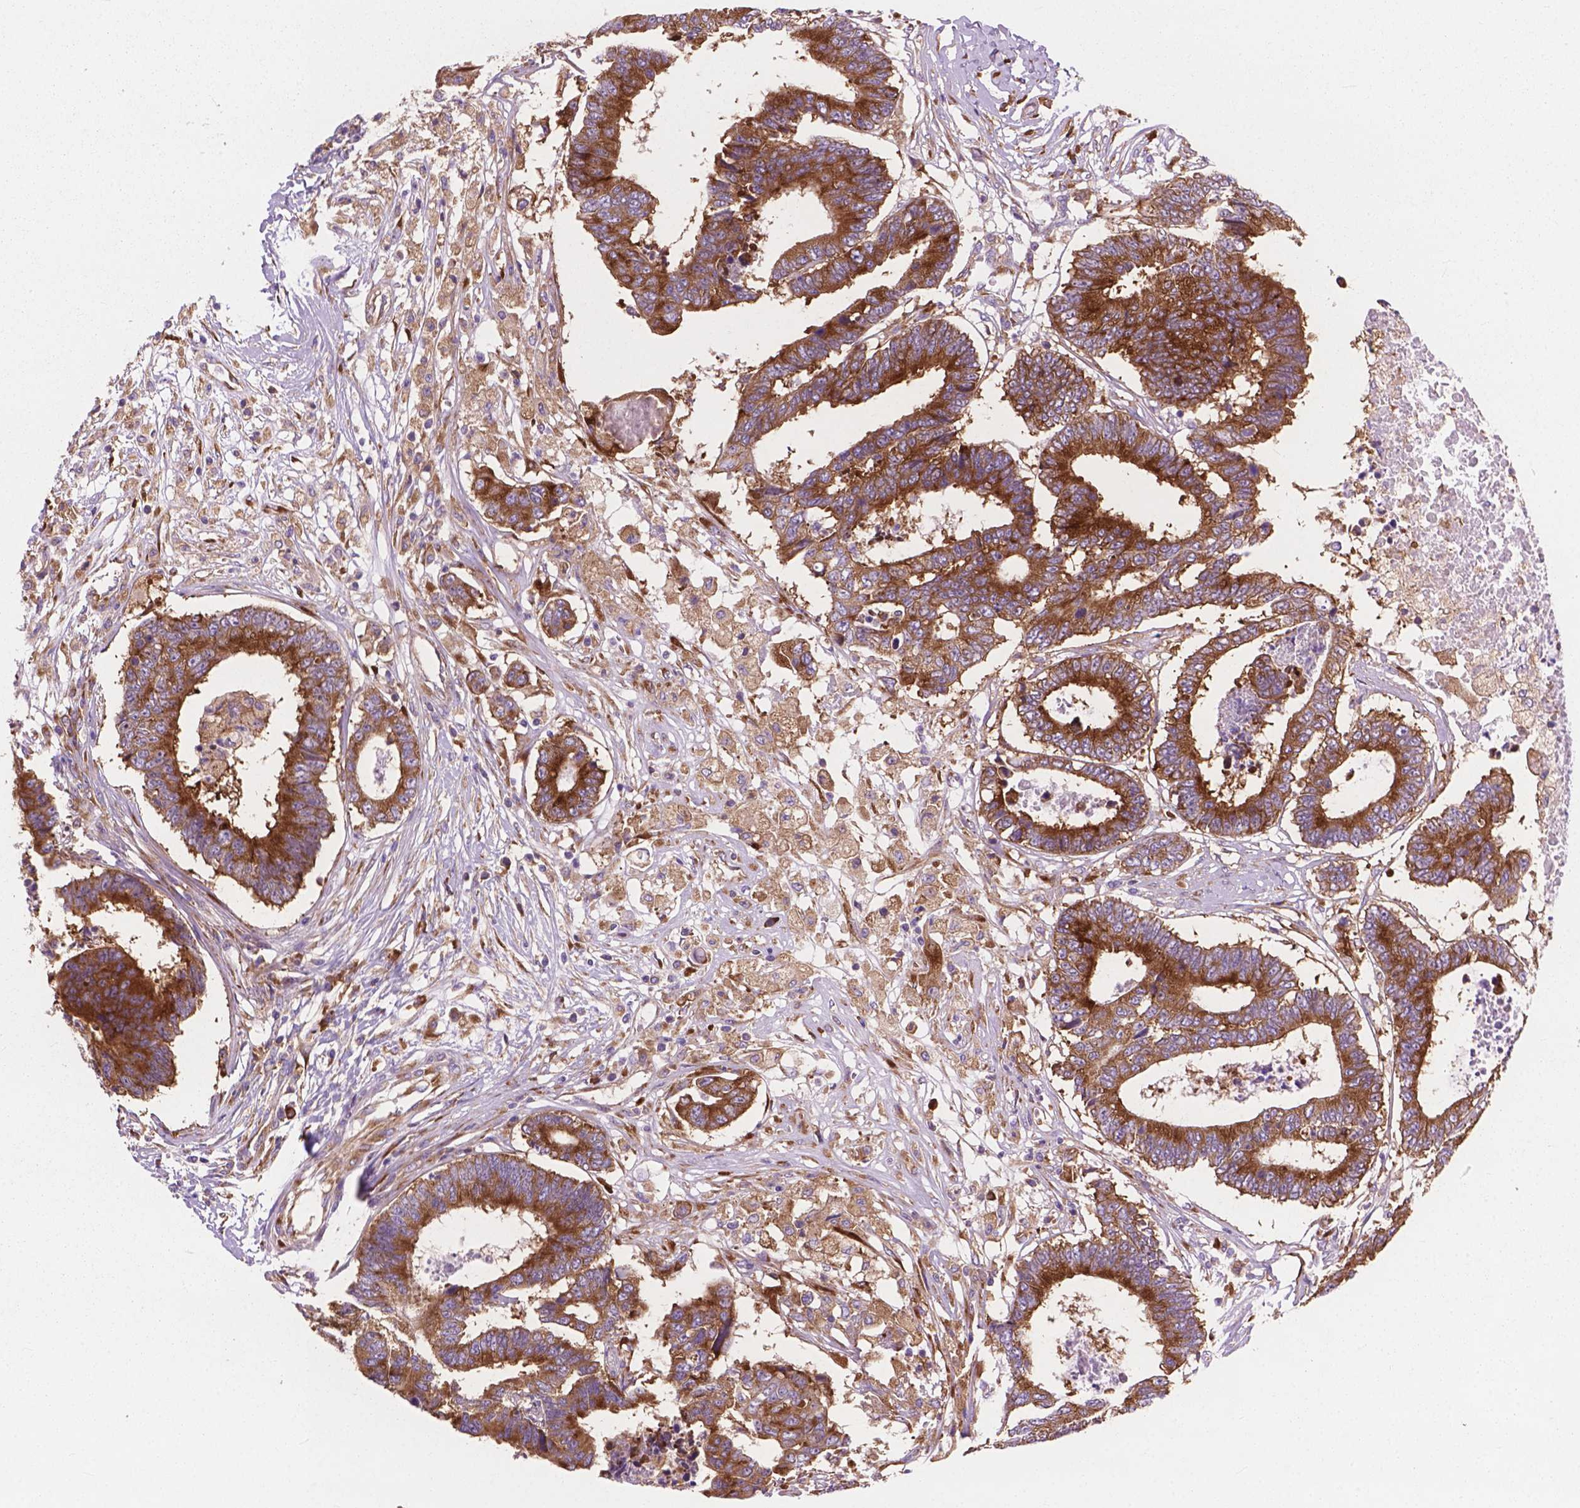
{"staining": {"intensity": "moderate", "quantity": ">75%", "location": "cytoplasmic/membranous"}, "tissue": "colorectal cancer", "cell_type": "Tumor cells", "image_type": "cancer", "snomed": [{"axis": "morphology", "description": "Adenocarcinoma, NOS"}, {"axis": "topography", "description": "Colon"}], "caption": "Moderate cytoplasmic/membranous expression is appreciated in approximately >75% of tumor cells in colorectal cancer (adenocarcinoma).", "gene": "RPL37A", "patient": {"sex": "female", "age": 48}}